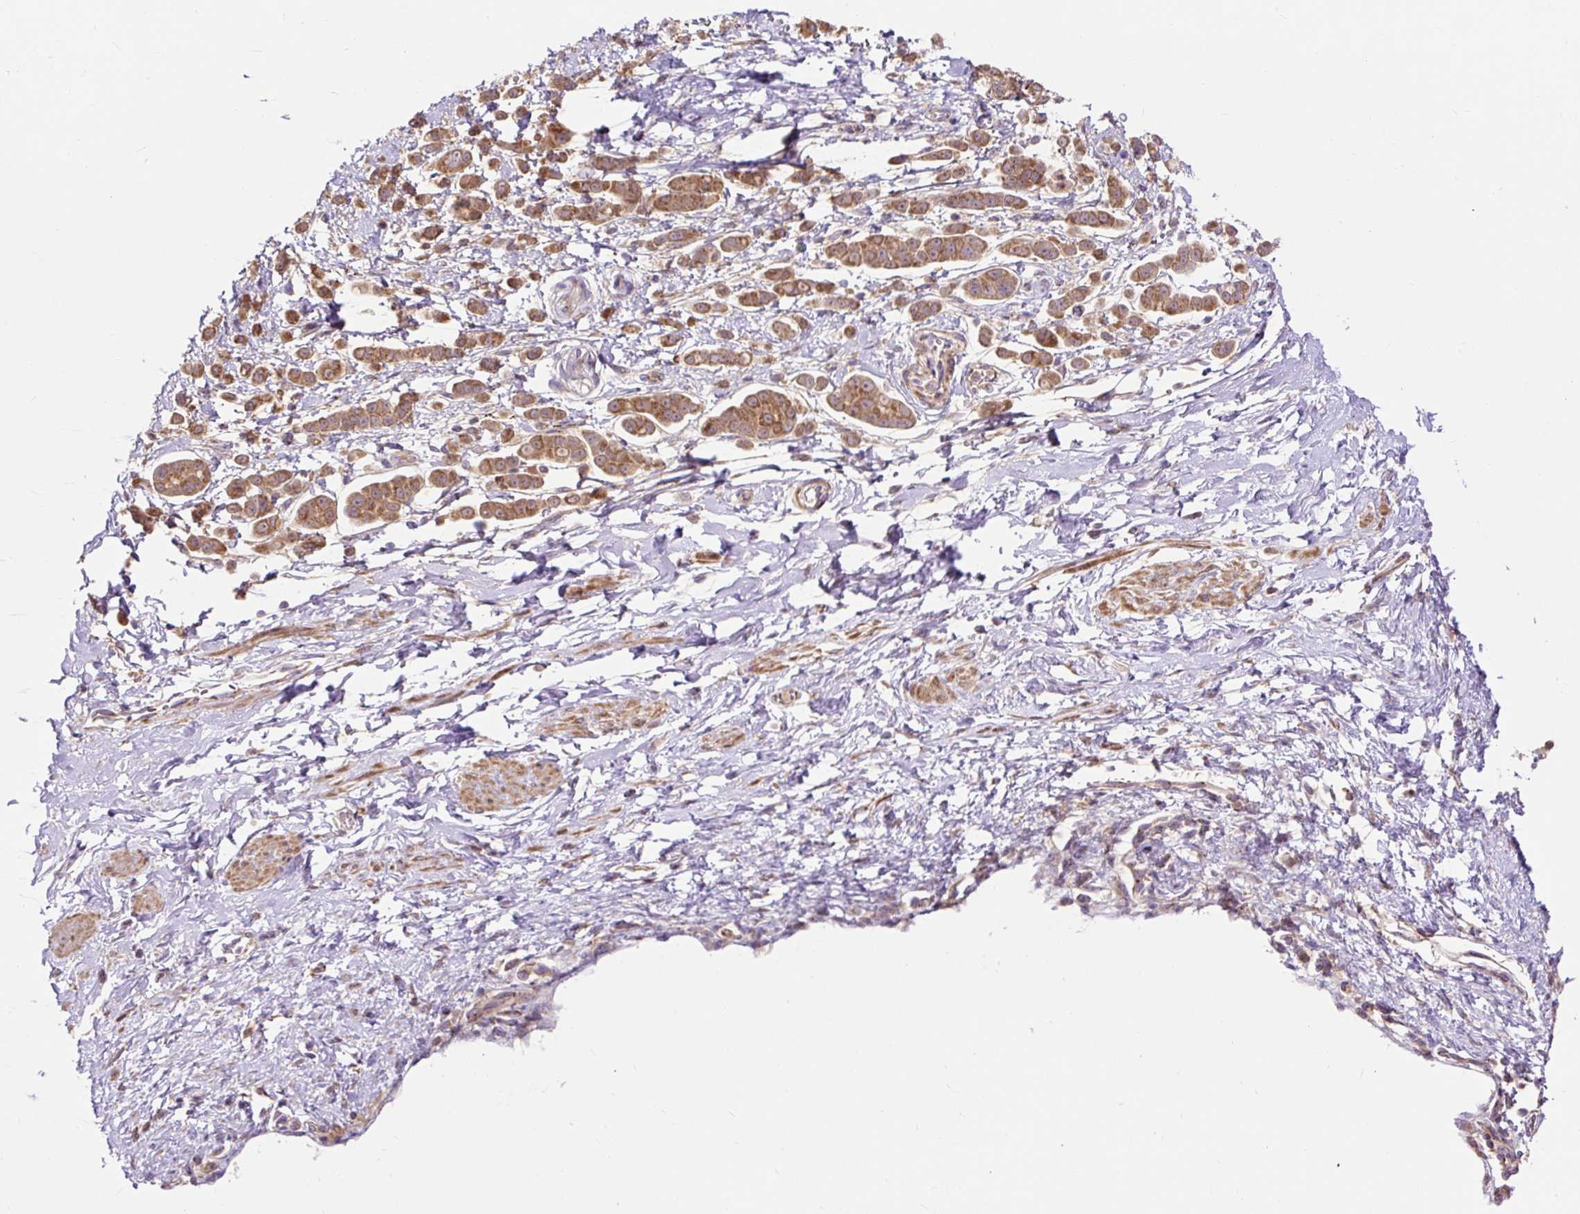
{"staining": {"intensity": "moderate", "quantity": ">75%", "location": "cytoplasmic/membranous"}, "tissue": "pancreatic cancer", "cell_type": "Tumor cells", "image_type": "cancer", "snomed": [{"axis": "morphology", "description": "Normal tissue, NOS"}, {"axis": "morphology", "description": "Adenocarcinoma, NOS"}, {"axis": "topography", "description": "Pancreas"}], "caption": "Pancreatic cancer was stained to show a protein in brown. There is medium levels of moderate cytoplasmic/membranous staining in about >75% of tumor cells.", "gene": "TRIAP1", "patient": {"sex": "female", "age": 64}}